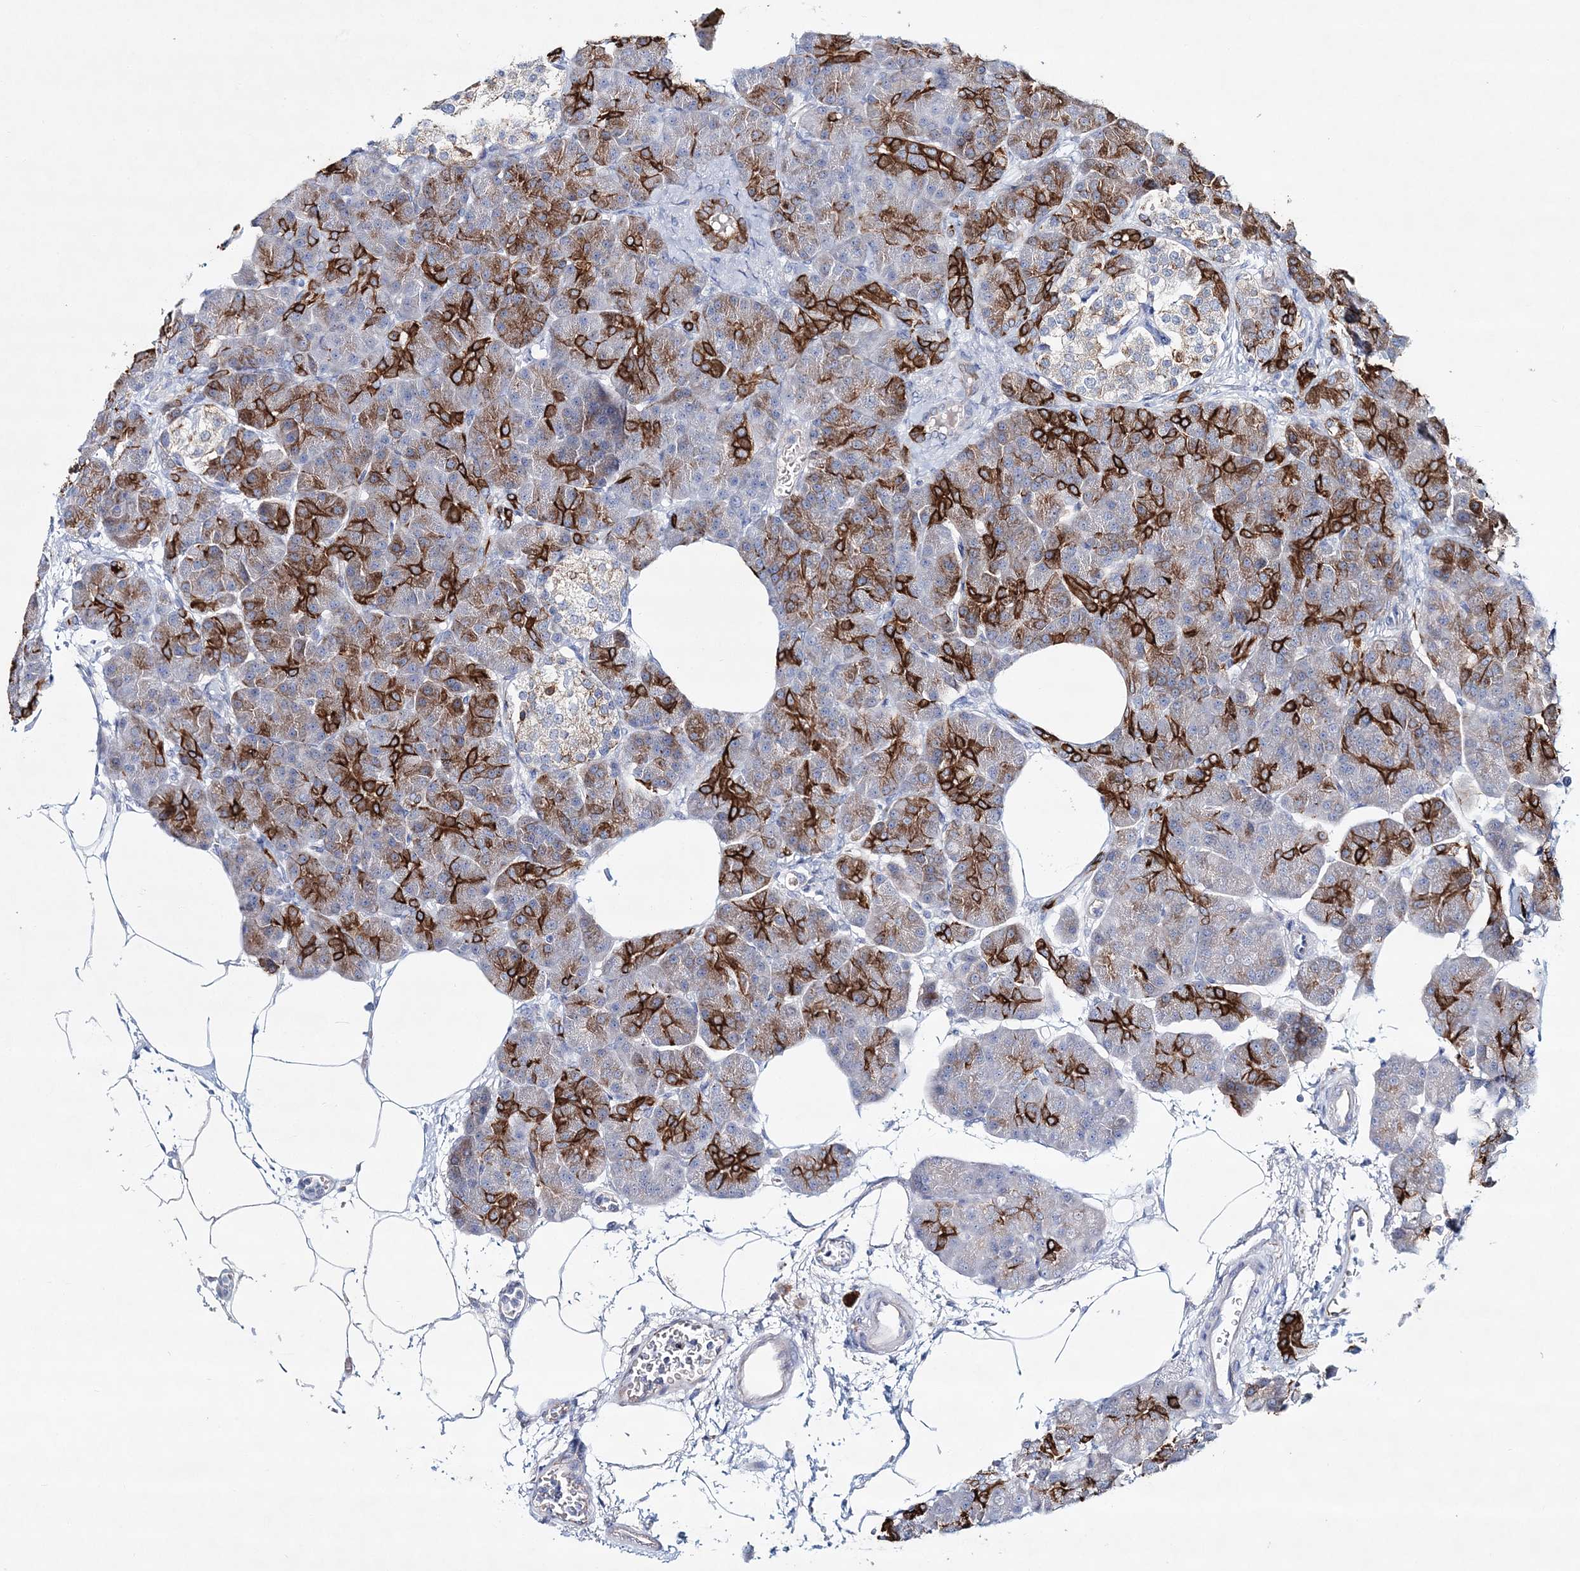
{"staining": {"intensity": "strong", "quantity": "25%-75%", "location": "cytoplasmic/membranous"}, "tissue": "pancreas", "cell_type": "Exocrine glandular cells", "image_type": "normal", "snomed": [{"axis": "morphology", "description": "Normal tissue, NOS"}, {"axis": "topography", "description": "Pancreas"}], "caption": "This micrograph shows IHC staining of normal pancreas, with high strong cytoplasmic/membranous staining in approximately 25%-75% of exocrine glandular cells.", "gene": "ADGRL1", "patient": {"sex": "female", "age": 70}}